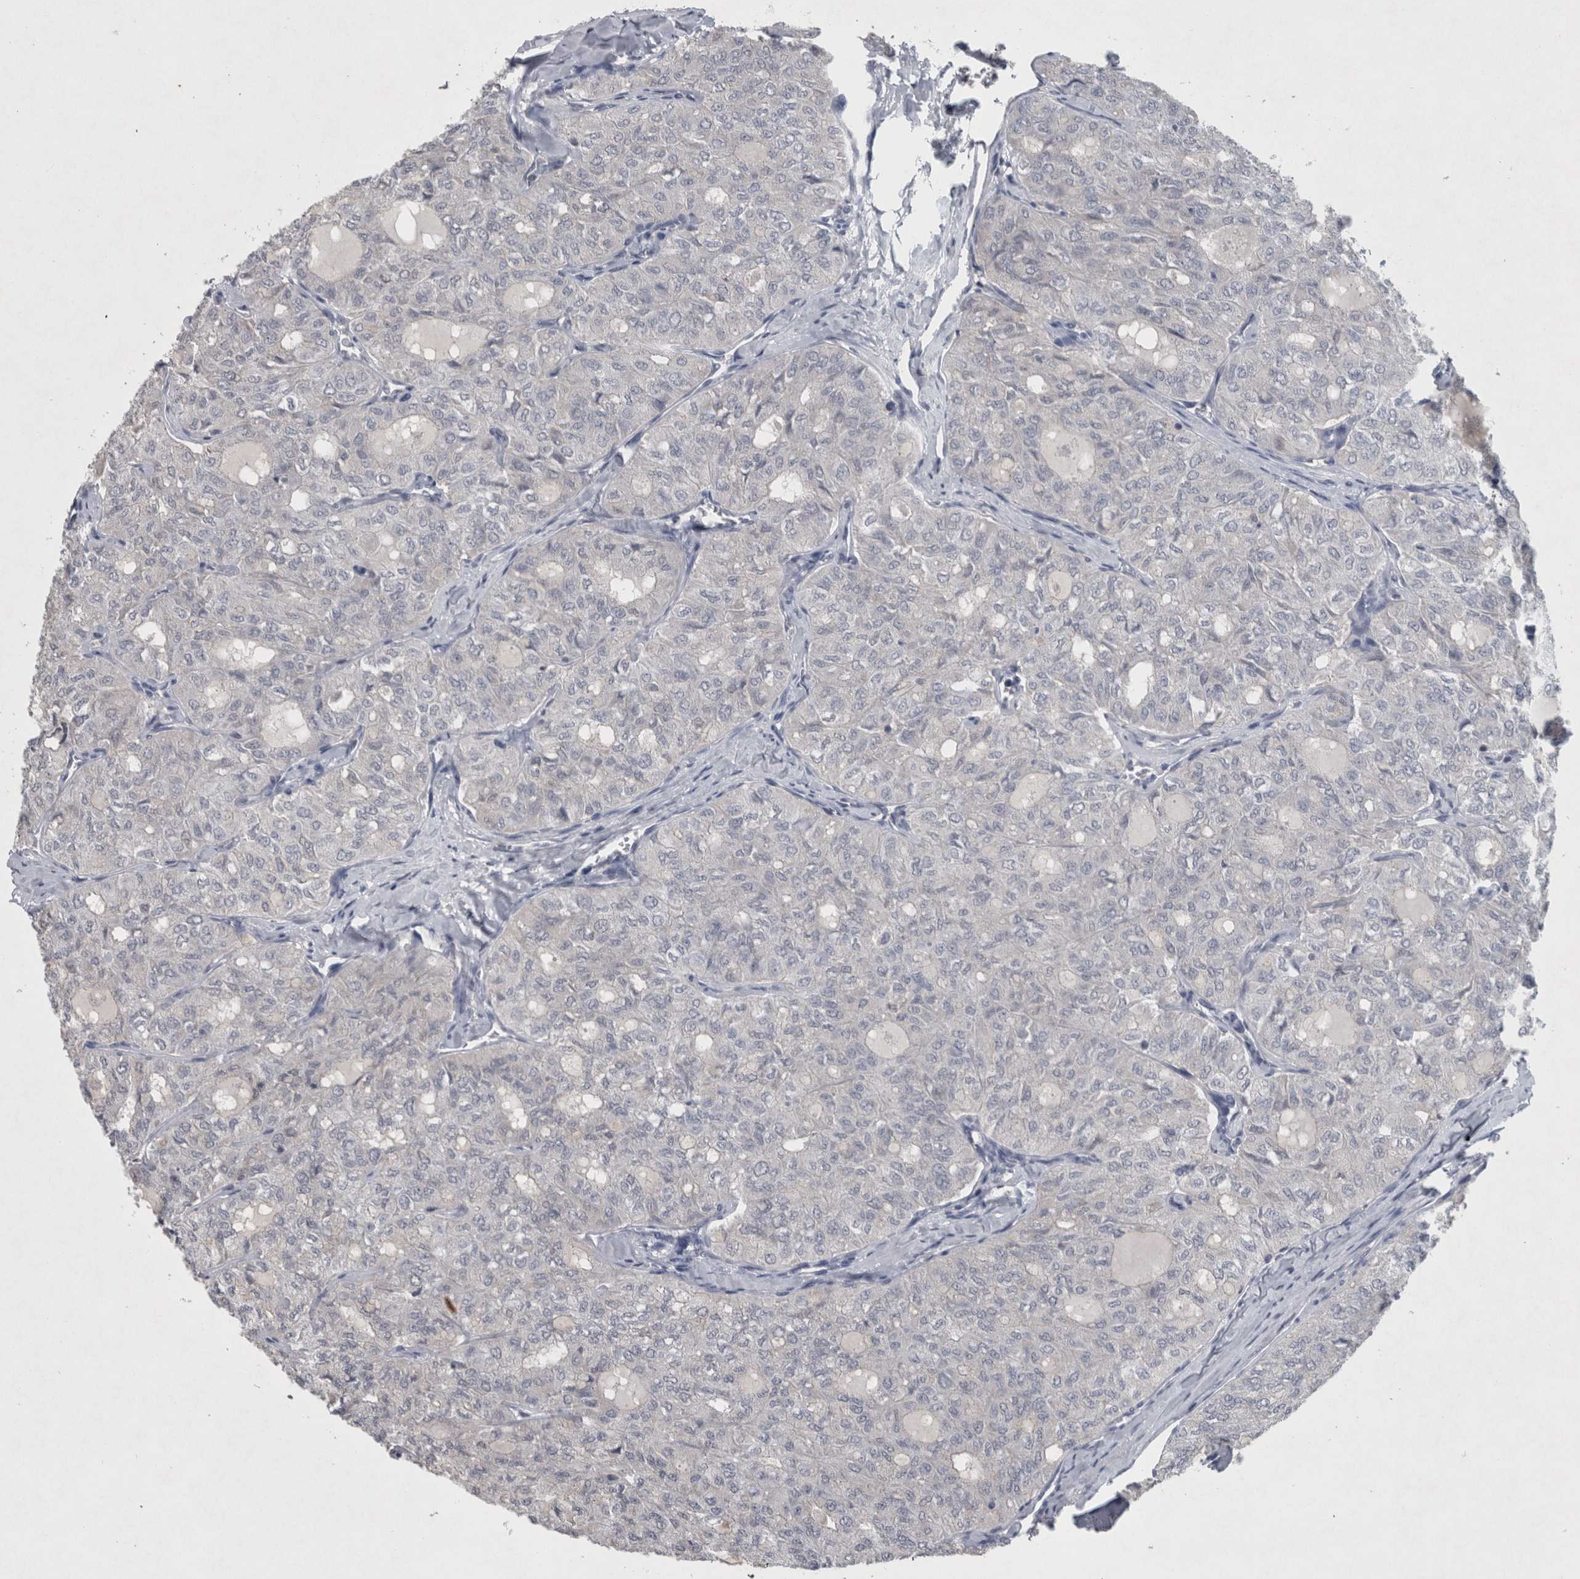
{"staining": {"intensity": "negative", "quantity": "none", "location": "none"}, "tissue": "thyroid cancer", "cell_type": "Tumor cells", "image_type": "cancer", "snomed": [{"axis": "morphology", "description": "Follicular adenoma carcinoma, NOS"}, {"axis": "topography", "description": "Thyroid gland"}], "caption": "DAB immunohistochemical staining of human thyroid cancer (follicular adenoma carcinoma) displays no significant staining in tumor cells.", "gene": "WNT7A", "patient": {"sex": "male", "age": 75}}